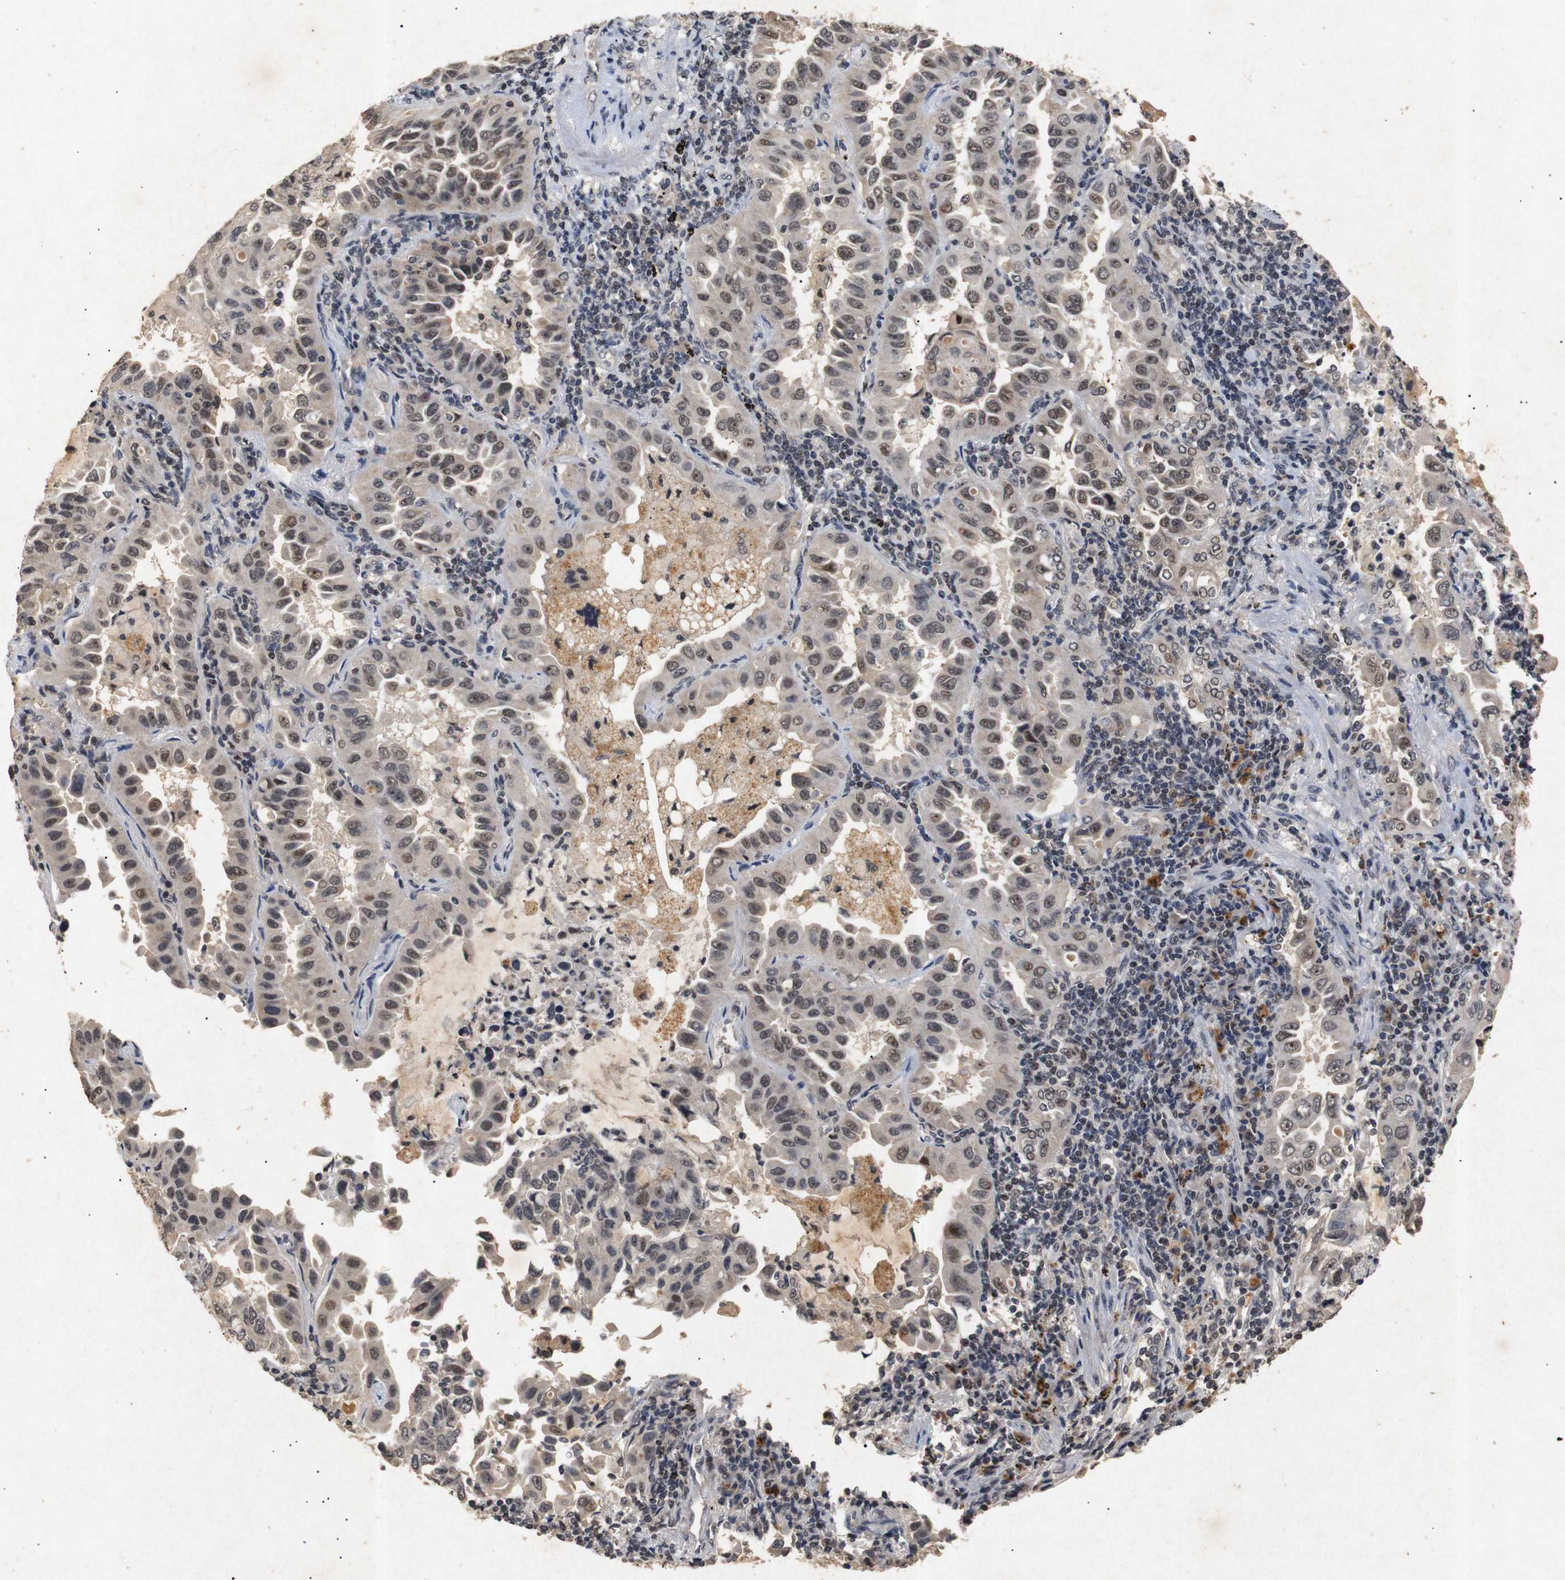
{"staining": {"intensity": "moderate", "quantity": ">75%", "location": "cytoplasmic/membranous,nuclear"}, "tissue": "lung cancer", "cell_type": "Tumor cells", "image_type": "cancer", "snomed": [{"axis": "morphology", "description": "Adenocarcinoma, NOS"}, {"axis": "topography", "description": "Lung"}], "caption": "Immunohistochemistry (DAB) staining of human lung cancer shows moderate cytoplasmic/membranous and nuclear protein positivity in about >75% of tumor cells.", "gene": "PARN", "patient": {"sex": "male", "age": 64}}